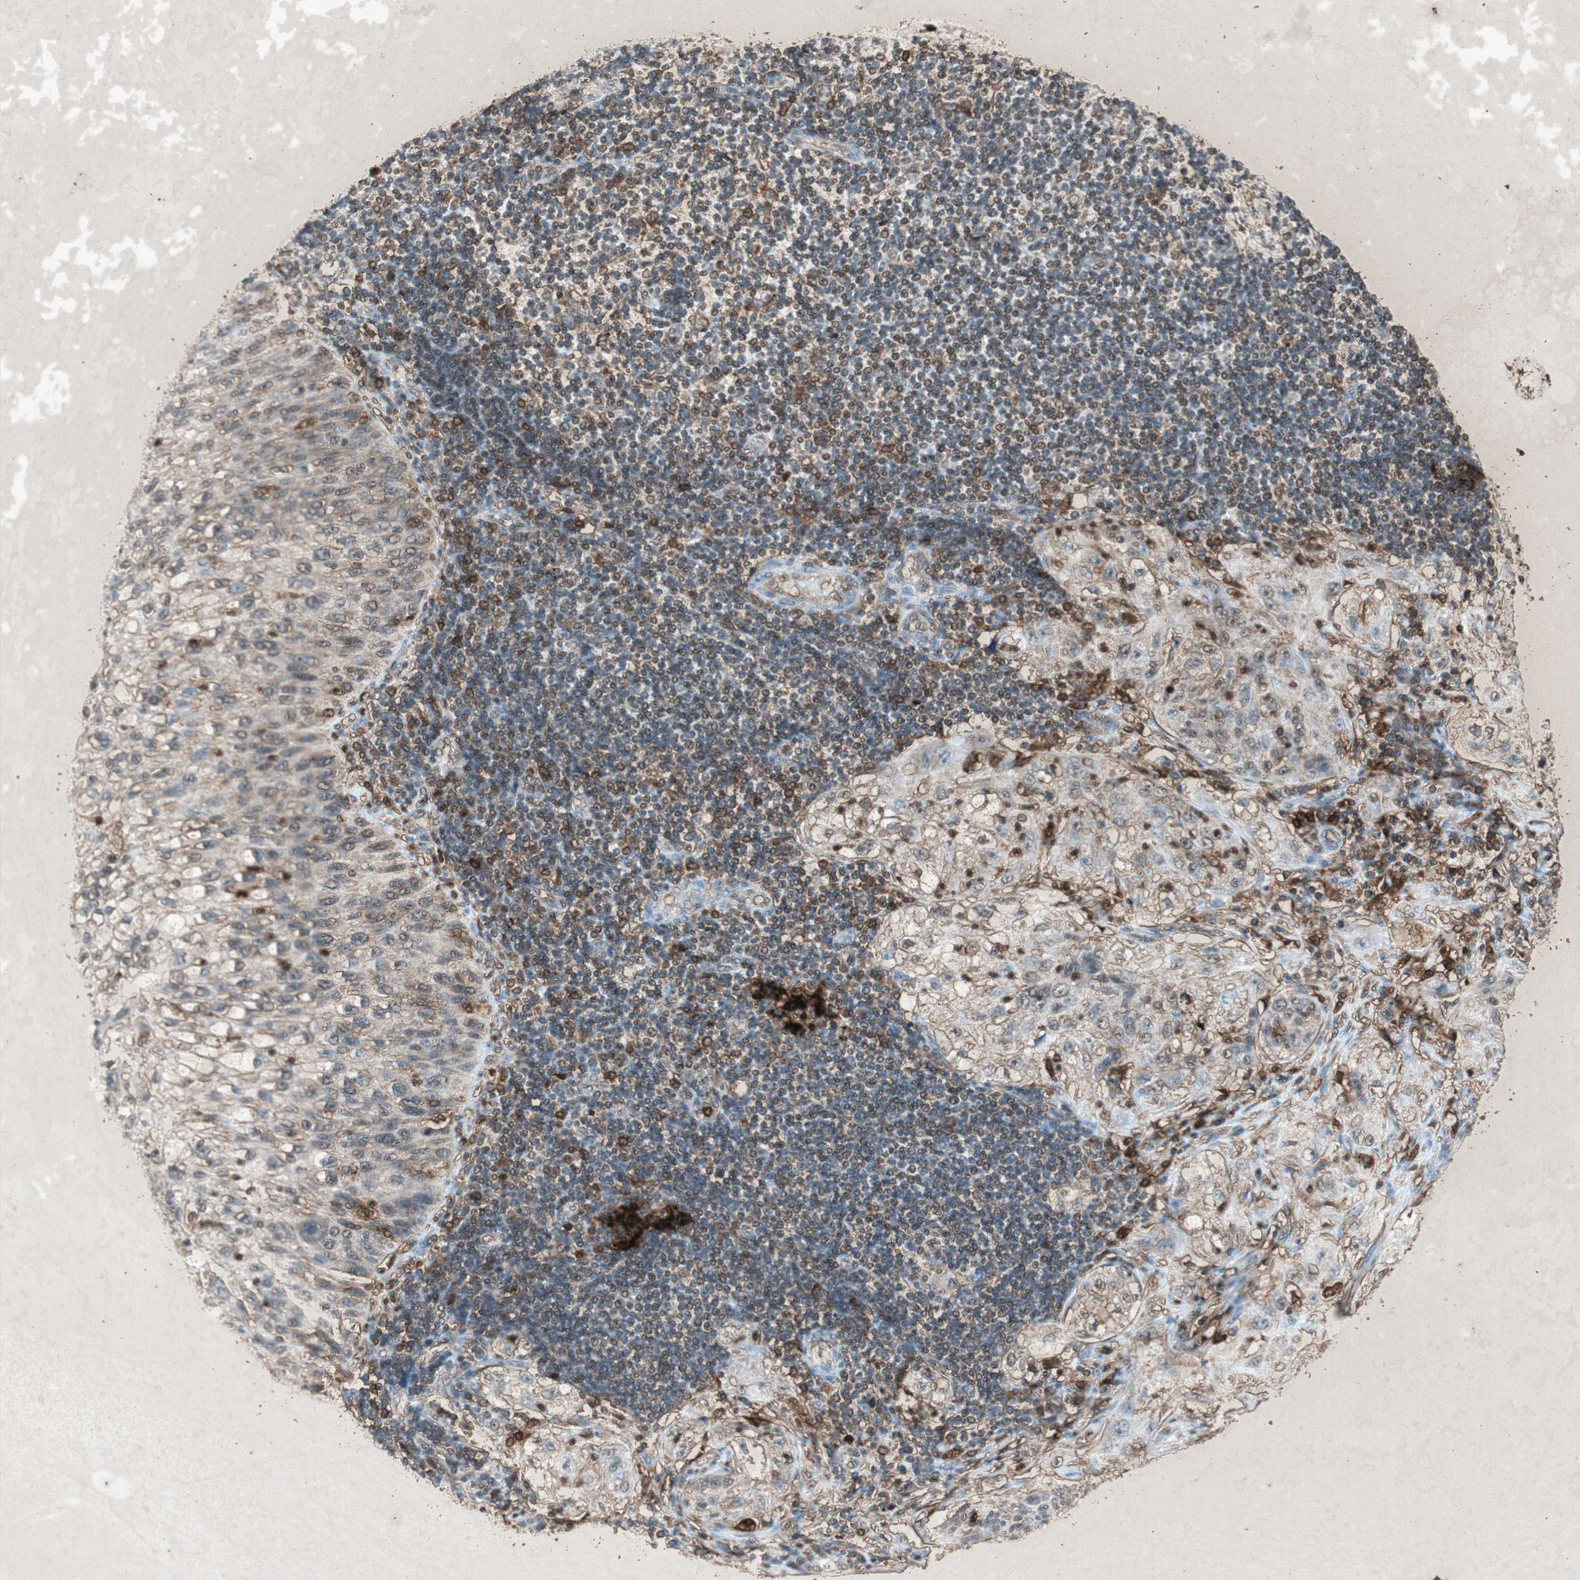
{"staining": {"intensity": "weak", "quantity": "25%-75%", "location": "cytoplasmic/membranous"}, "tissue": "lung cancer", "cell_type": "Tumor cells", "image_type": "cancer", "snomed": [{"axis": "morphology", "description": "Inflammation, NOS"}, {"axis": "morphology", "description": "Squamous cell carcinoma, NOS"}, {"axis": "topography", "description": "Lymph node"}, {"axis": "topography", "description": "Soft tissue"}, {"axis": "topography", "description": "Lung"}], "caption": "The photomicrograph reveals staining of lung squamous cell carcinoma, revealing weak cytoplasmic/membranous protein expression (brown color) within tumor cells.", "gene": "TYROBP", "patient": {"sex": "male", "age": 66}}